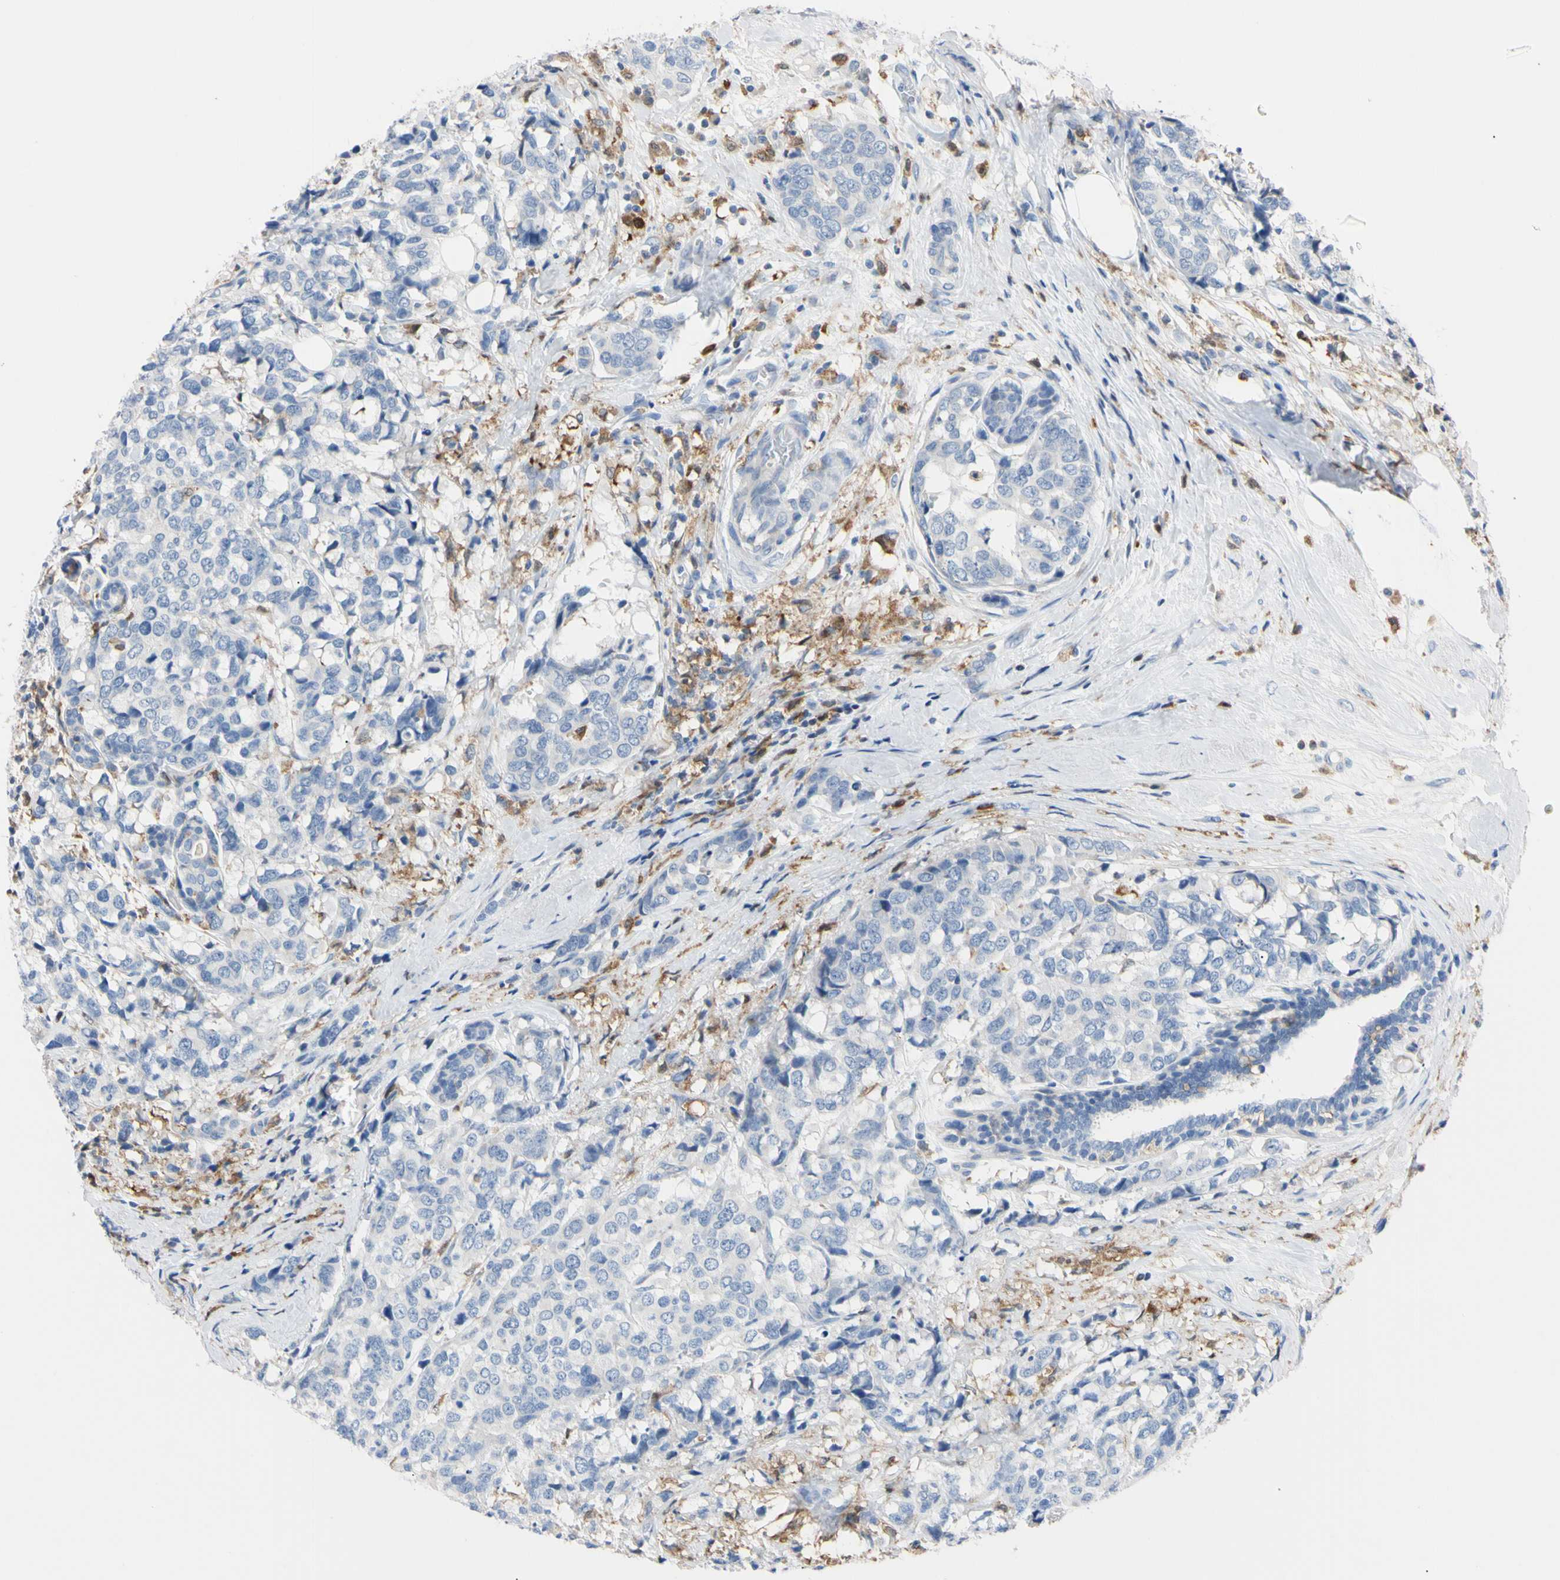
{"staining": {"intensity": "negative", "quantity": "none", "location": "none"}, "tissue": "breast cancer", "cell_type": "Tumor cells", "image_type": "cancer", "snomed": [{"axis": "morphology", "description": "Lobular carcinoma"}, {"axis": "topography", "description": "Breast"}], "caption": "DAB (3,3'-diaminobenzidine) immunohistochemical staining of human breast lobular carcinoma reveals no significant expression in tumor cells.", "gene": "NCF4", "patient": {"sex": "female", "age": 59}}